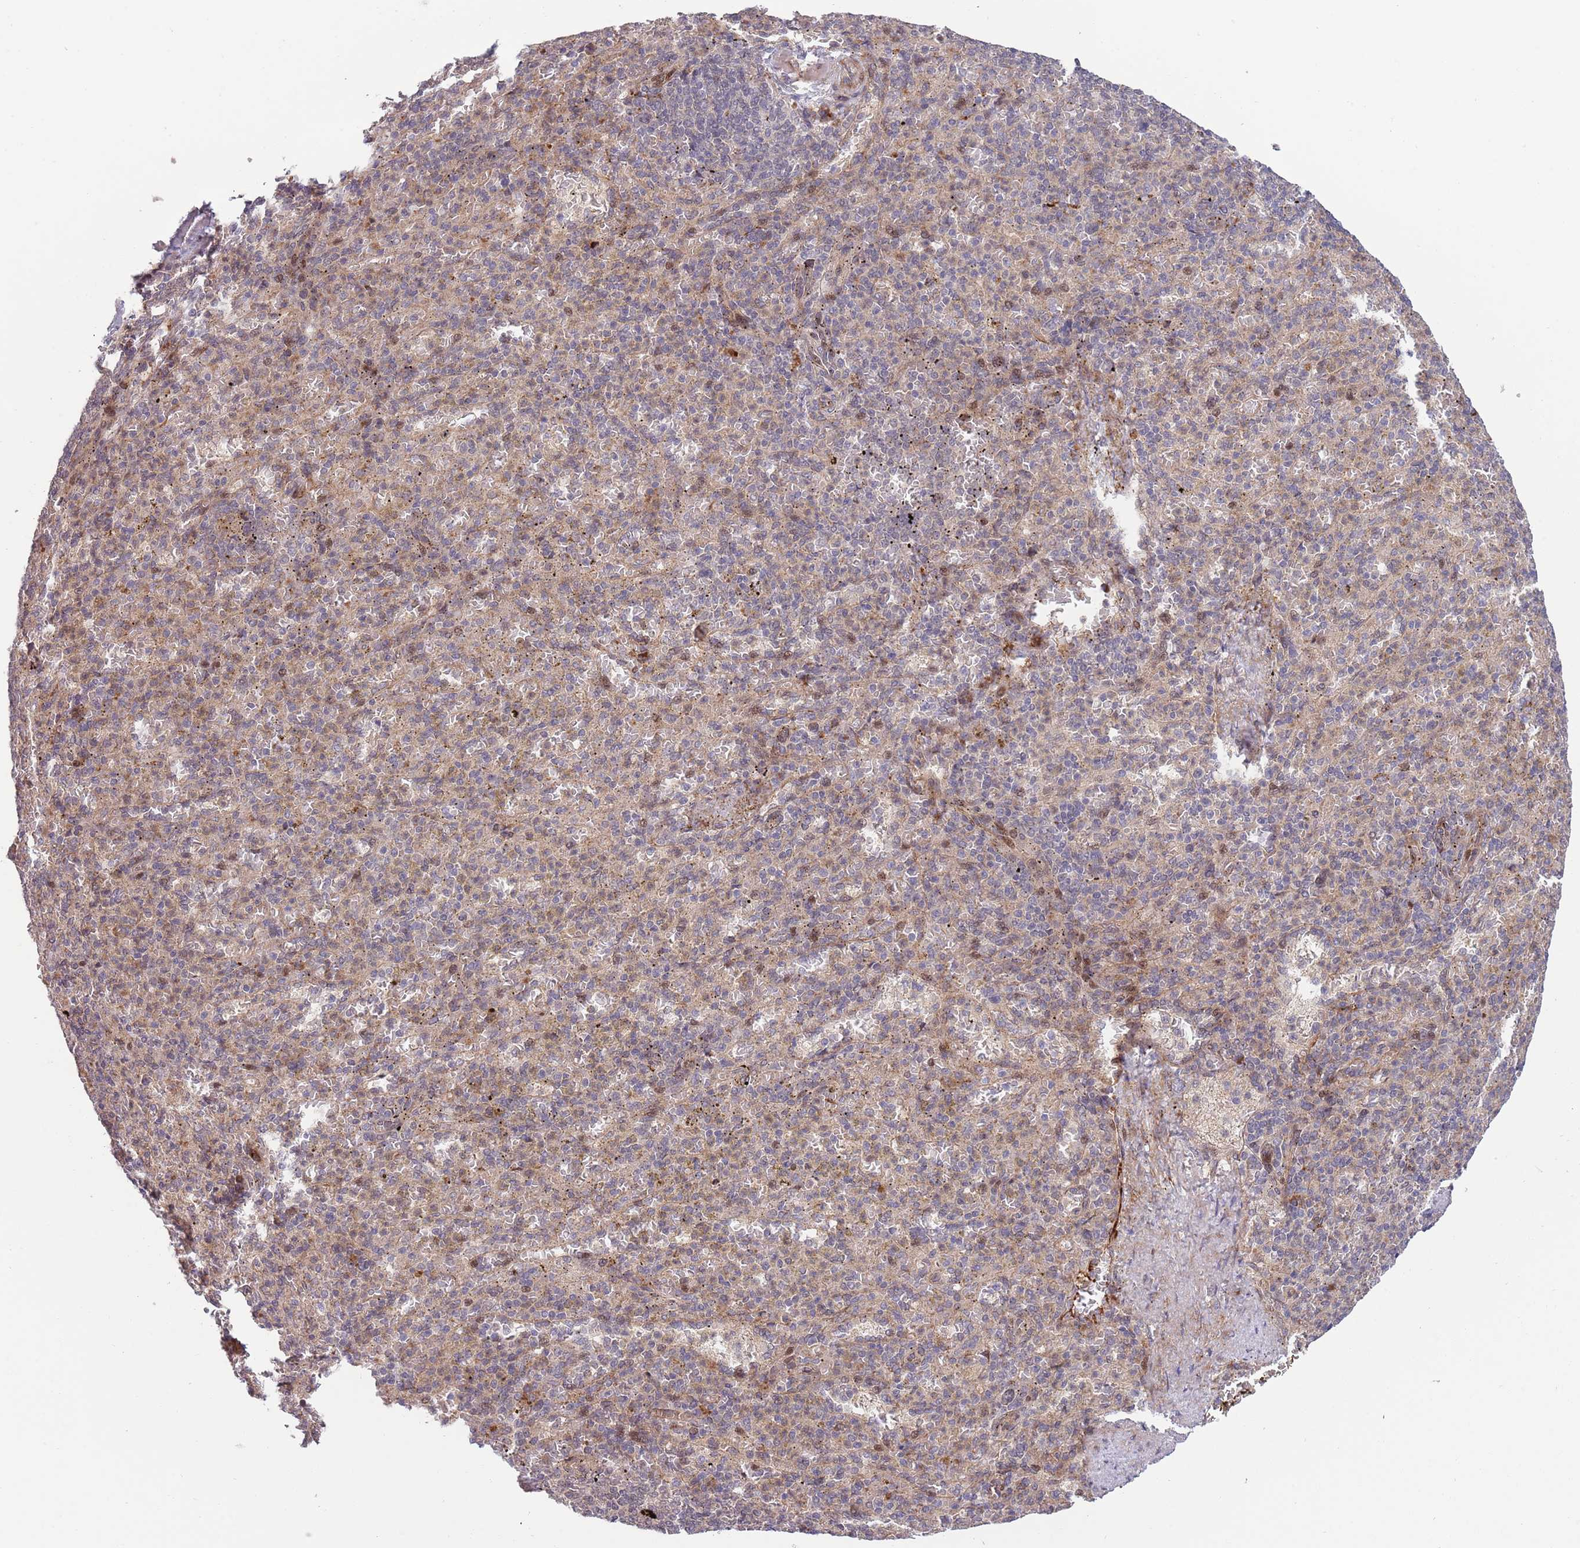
{"staining": {"intensity": "moderate", "quantity": "<25%", "location": "cytoplasmic/membranous"}, "tissue": "spleen", "cell_type": "Cells in red pulp", "image_type": "normal", "snomed": [{"axis": "morphology", "description": "Normal tissue, NOS"}, {"axis": "topography", "description": "Spleen"}], "caption": "Immunohistochemical staining of unremarkable spleen shows moderate cytoplasmic/membranous protein expression in about <25% of cells in red pulp. Nuclei are stained in blue.", "gene": "NT5DC4", "patient": {"sex": "female", "age": 74}}